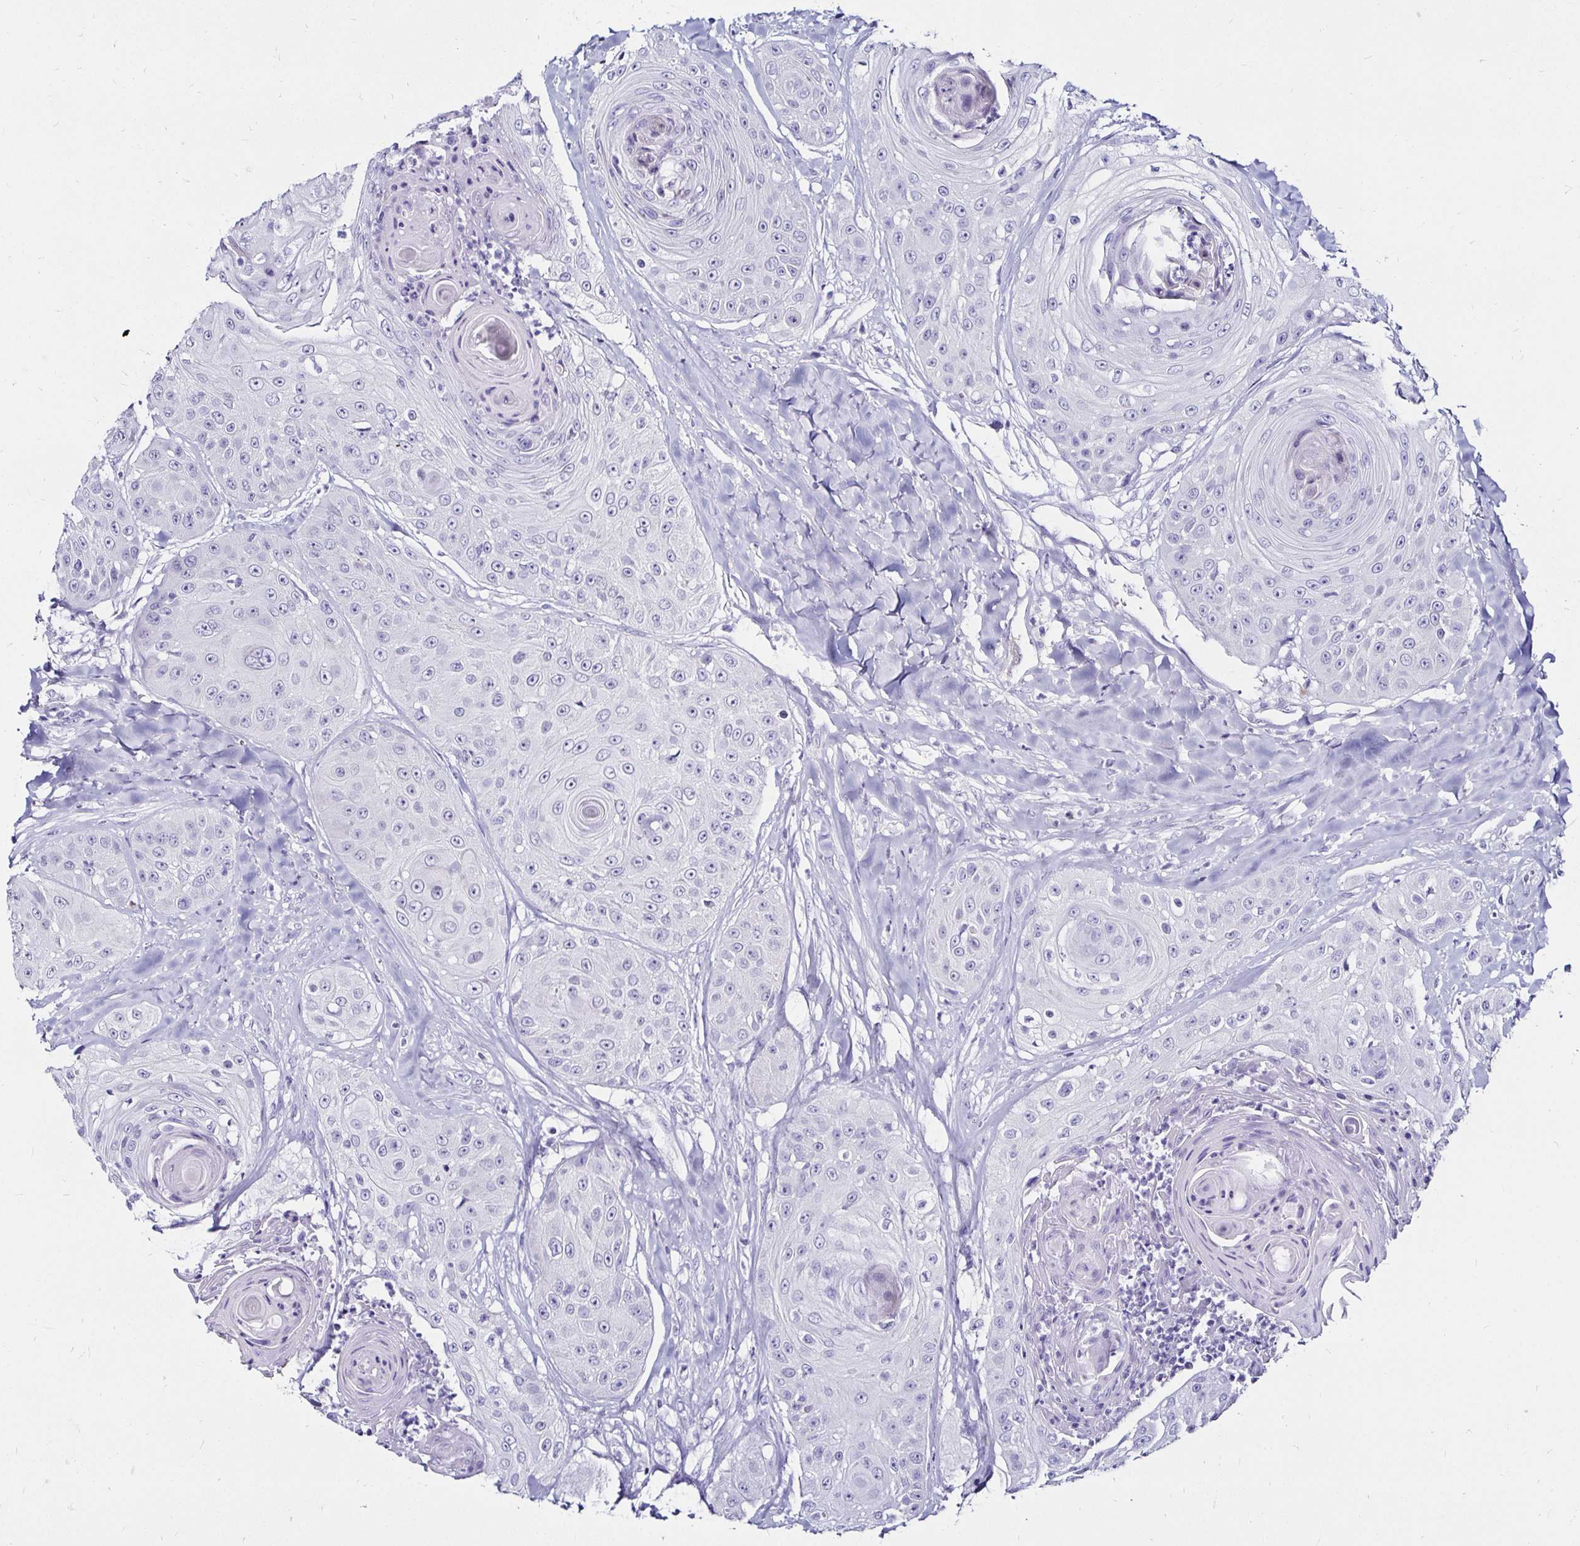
{"staining": {"intensity": "negative", "quantity": "none", "location": "none"}, "tissue": "head and neck cancer", "cell_type": "Tumor cells", "image_type": "cancer", "snomed": [{"axis": "morphology", "description": "Squamous cell carcinoma, NOS"}, {"axis": "topography", "description": "Head-Neck"}], "caption": "Immunohistochemical staining of head and neck cancer (squamous cell carcinoma) reveals no significant expression in tumor cells.", "gene": "KCNT1", "patient": {"sex": "male", "age": 83}}